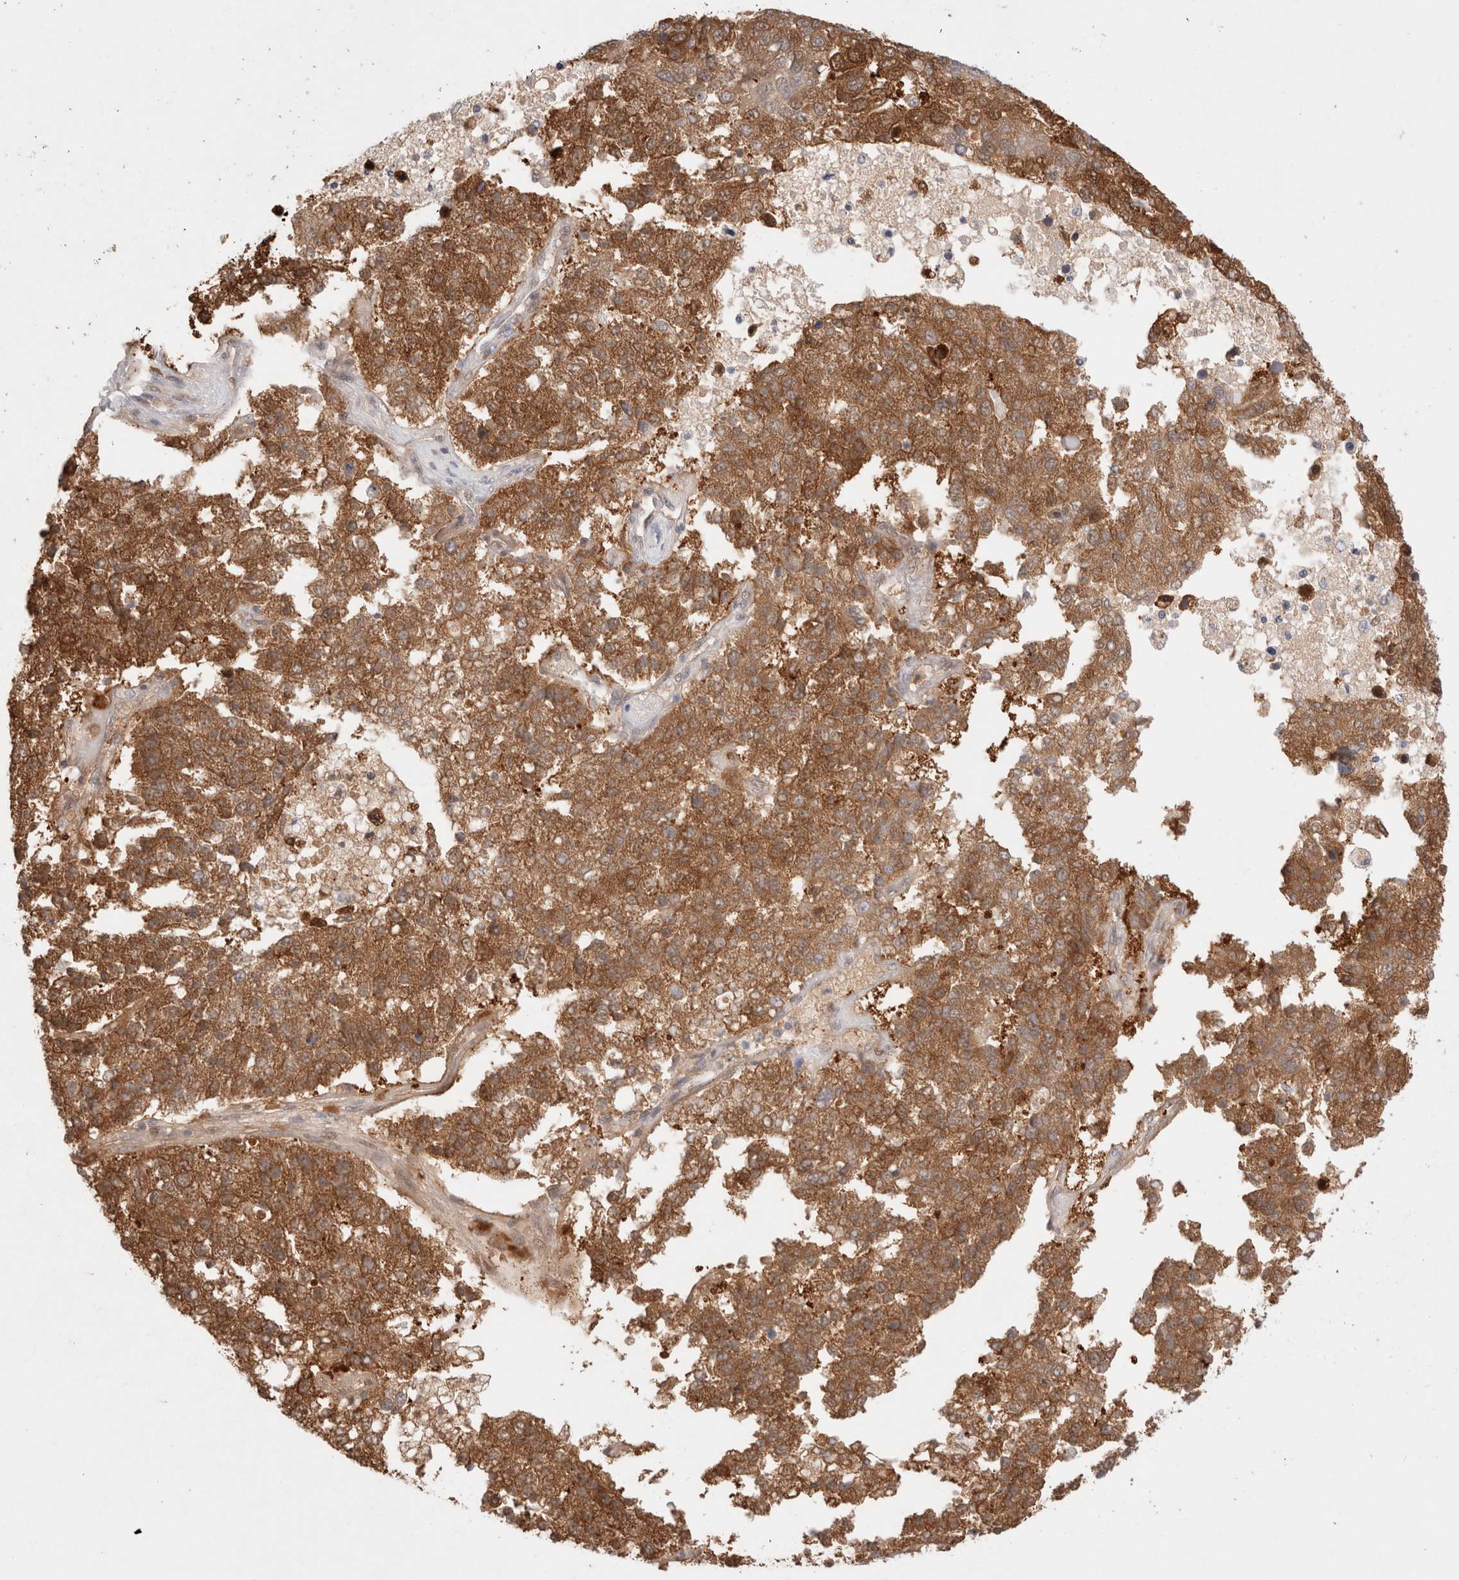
{"staining": {"intensity": "strong", "quantity": ">75%", "location": "cytoplasmic/membranous"}, "tissue": "pancreatic cancer", "cell_type": "Tumor cells", "image_type": "cancer", "snomed": [{"axis": "morphology", "description": "Adenocarcinoma, NOS"}, {"axis": "topography", "description": "Pancreas"}], "caption": "This histopathology image shows immunohistochemistry staining of human pancreatic adenocarcinoma, with high strong cytoplasmic/membranous expression in about >75% of tumor cells.", "gene": "STARD10", "patient": {"sex": "female", "age": 61}}